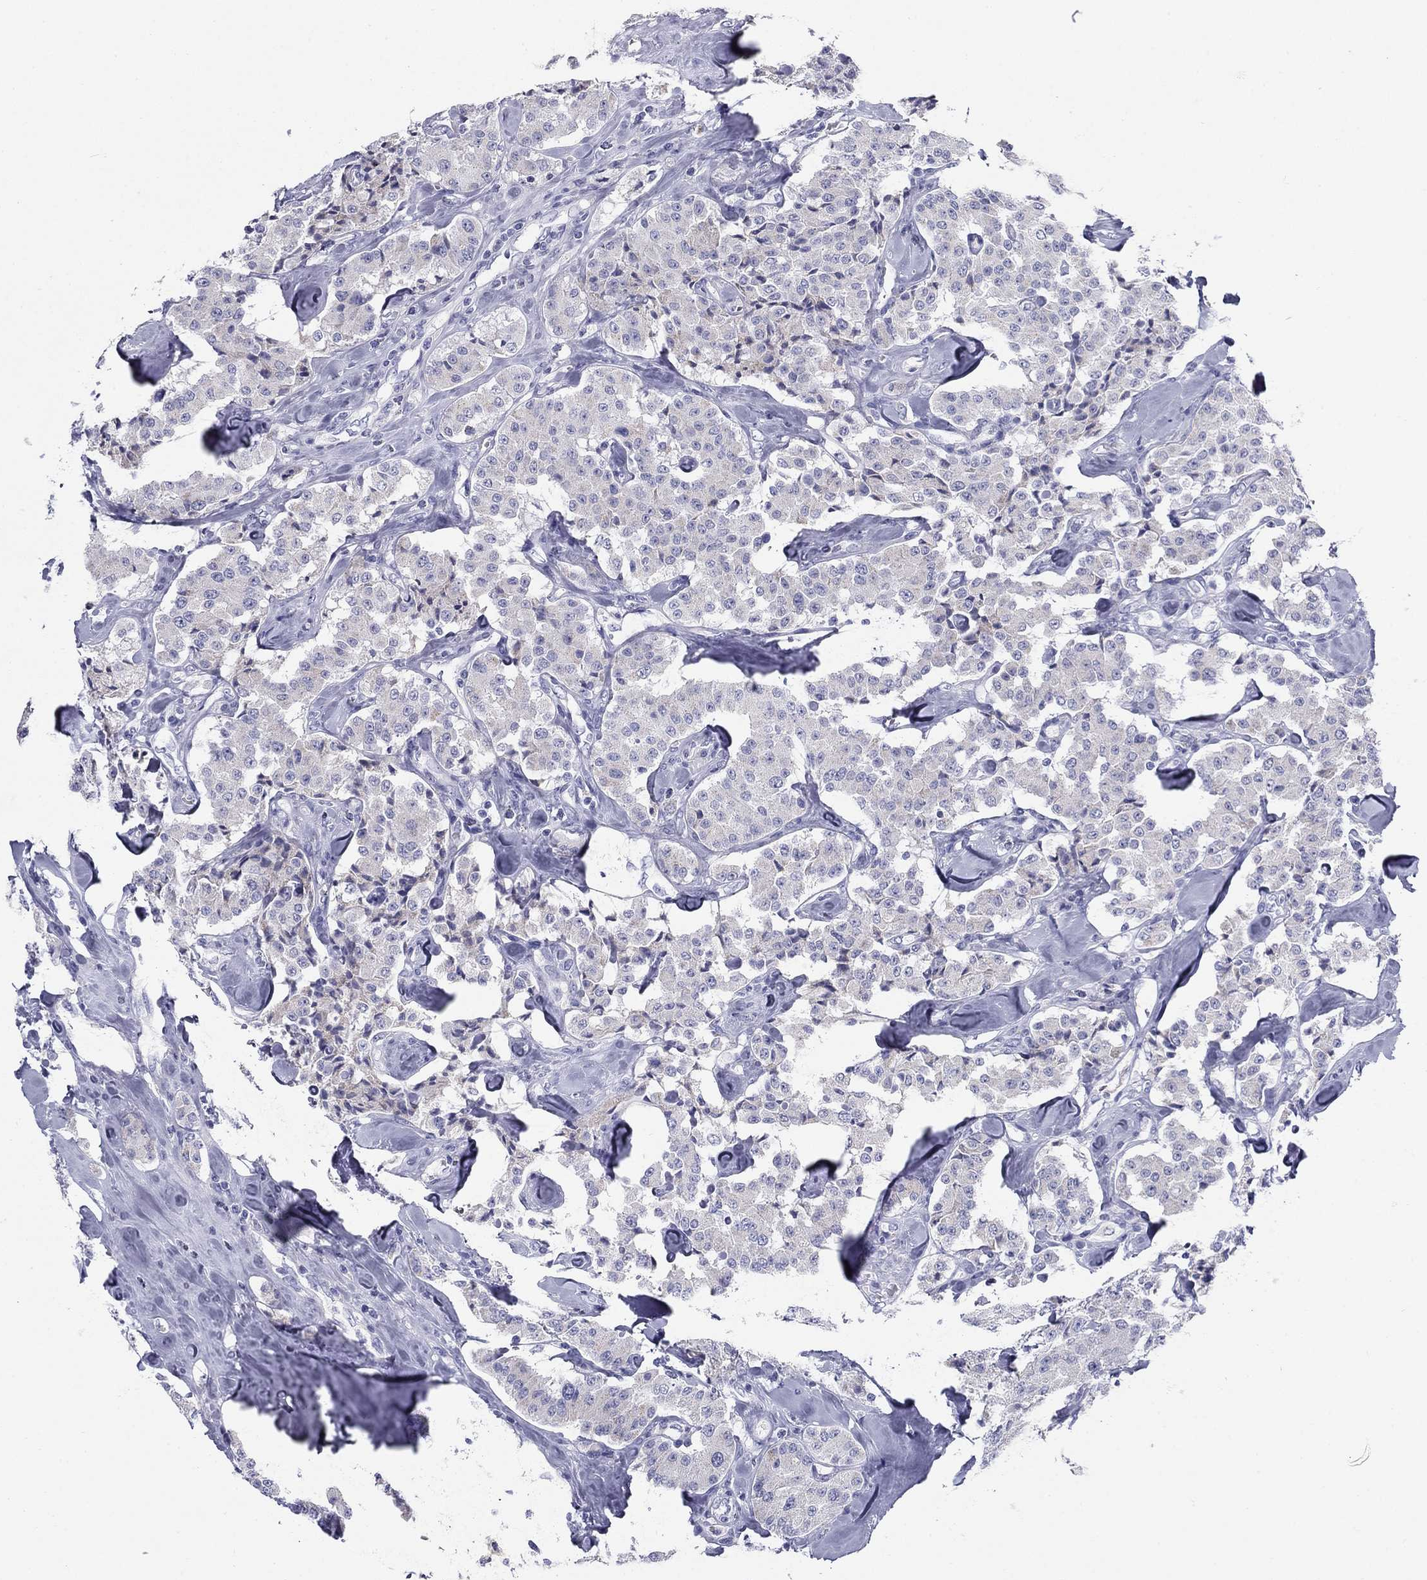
{"staining": {"intensity": "negative", "quantity": "none", "location": "none"}, "tissue": "carcinoid", "cell_type": "Tumor cells", "image_type": "cancer", "snomed": [{"axis": "morphology", "description": "Carcinoid, malignant, NOS"}, {"axis": "topography", "description": "Pancreas"}], "caption": "High magnification brightfield microscopy of malignant carcinoid stained with DAB (3,3'-diaminobenzidine) (brown) and counterstained with hematoxylin (blue): tumor cells show no significant staining.", "gene": "ZP2", "patient": {"sex": "male", "age": 41}}